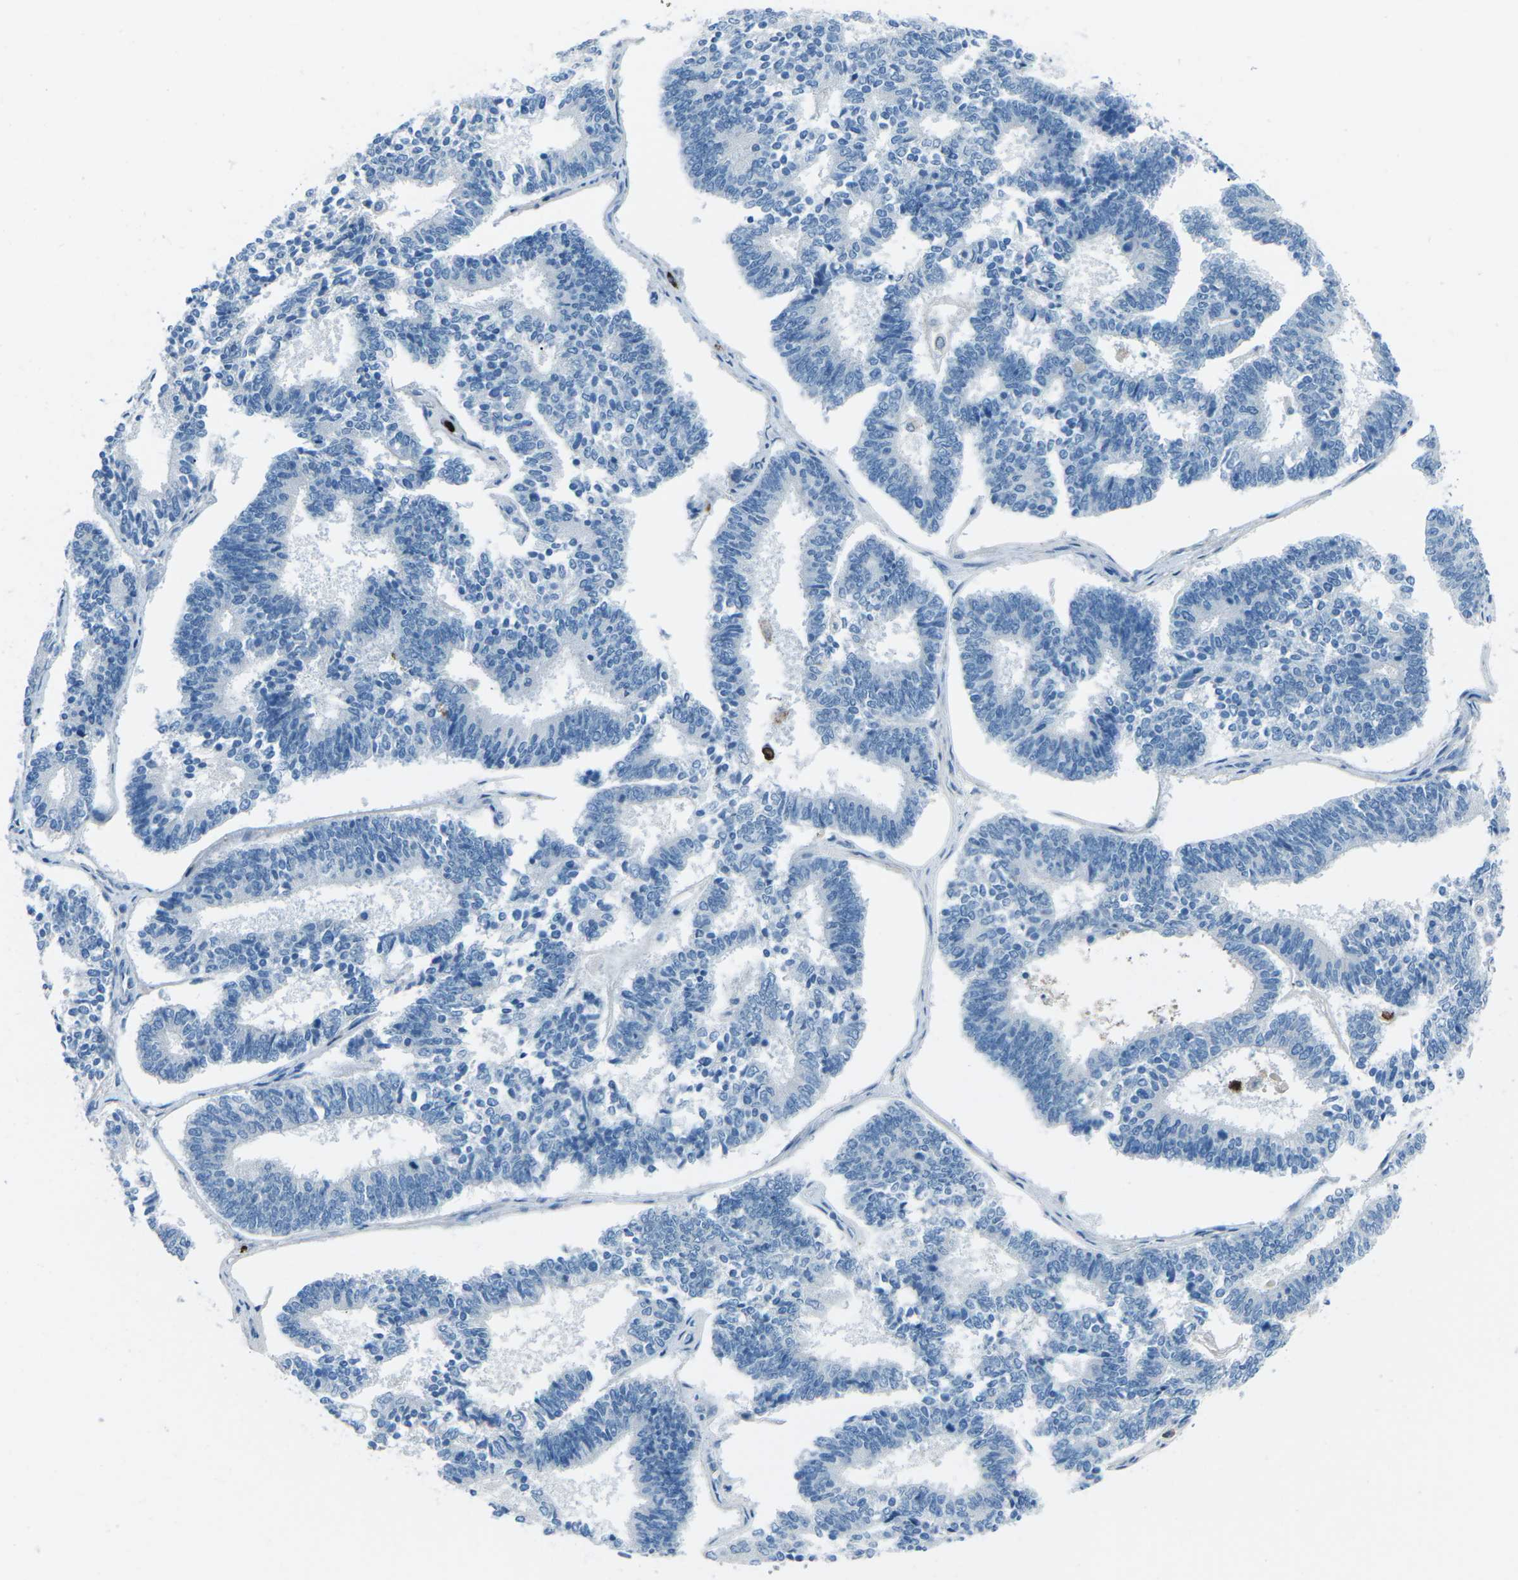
{"staining": {"intensity": "negative", "quantity": "none", "location": "none"}, "tissue": "endometrial cancer", "cell_type": "Tumor cells", "image_type": "cancer", "snomed": [{"axis": "morphology", "description": "Adenocarcinoma, NOS"}, {"axis": "topography", "description": "Endometrium"}], "caption": "Tumor cells show no significant positivity in endometrial cancer. Brightfield microscopy of IHC stained with DAB (brown) and hematoxylin (blue), captured at high magnification.", "gene": "FCN1", "patient": {"sex": "female", "age": 70}}